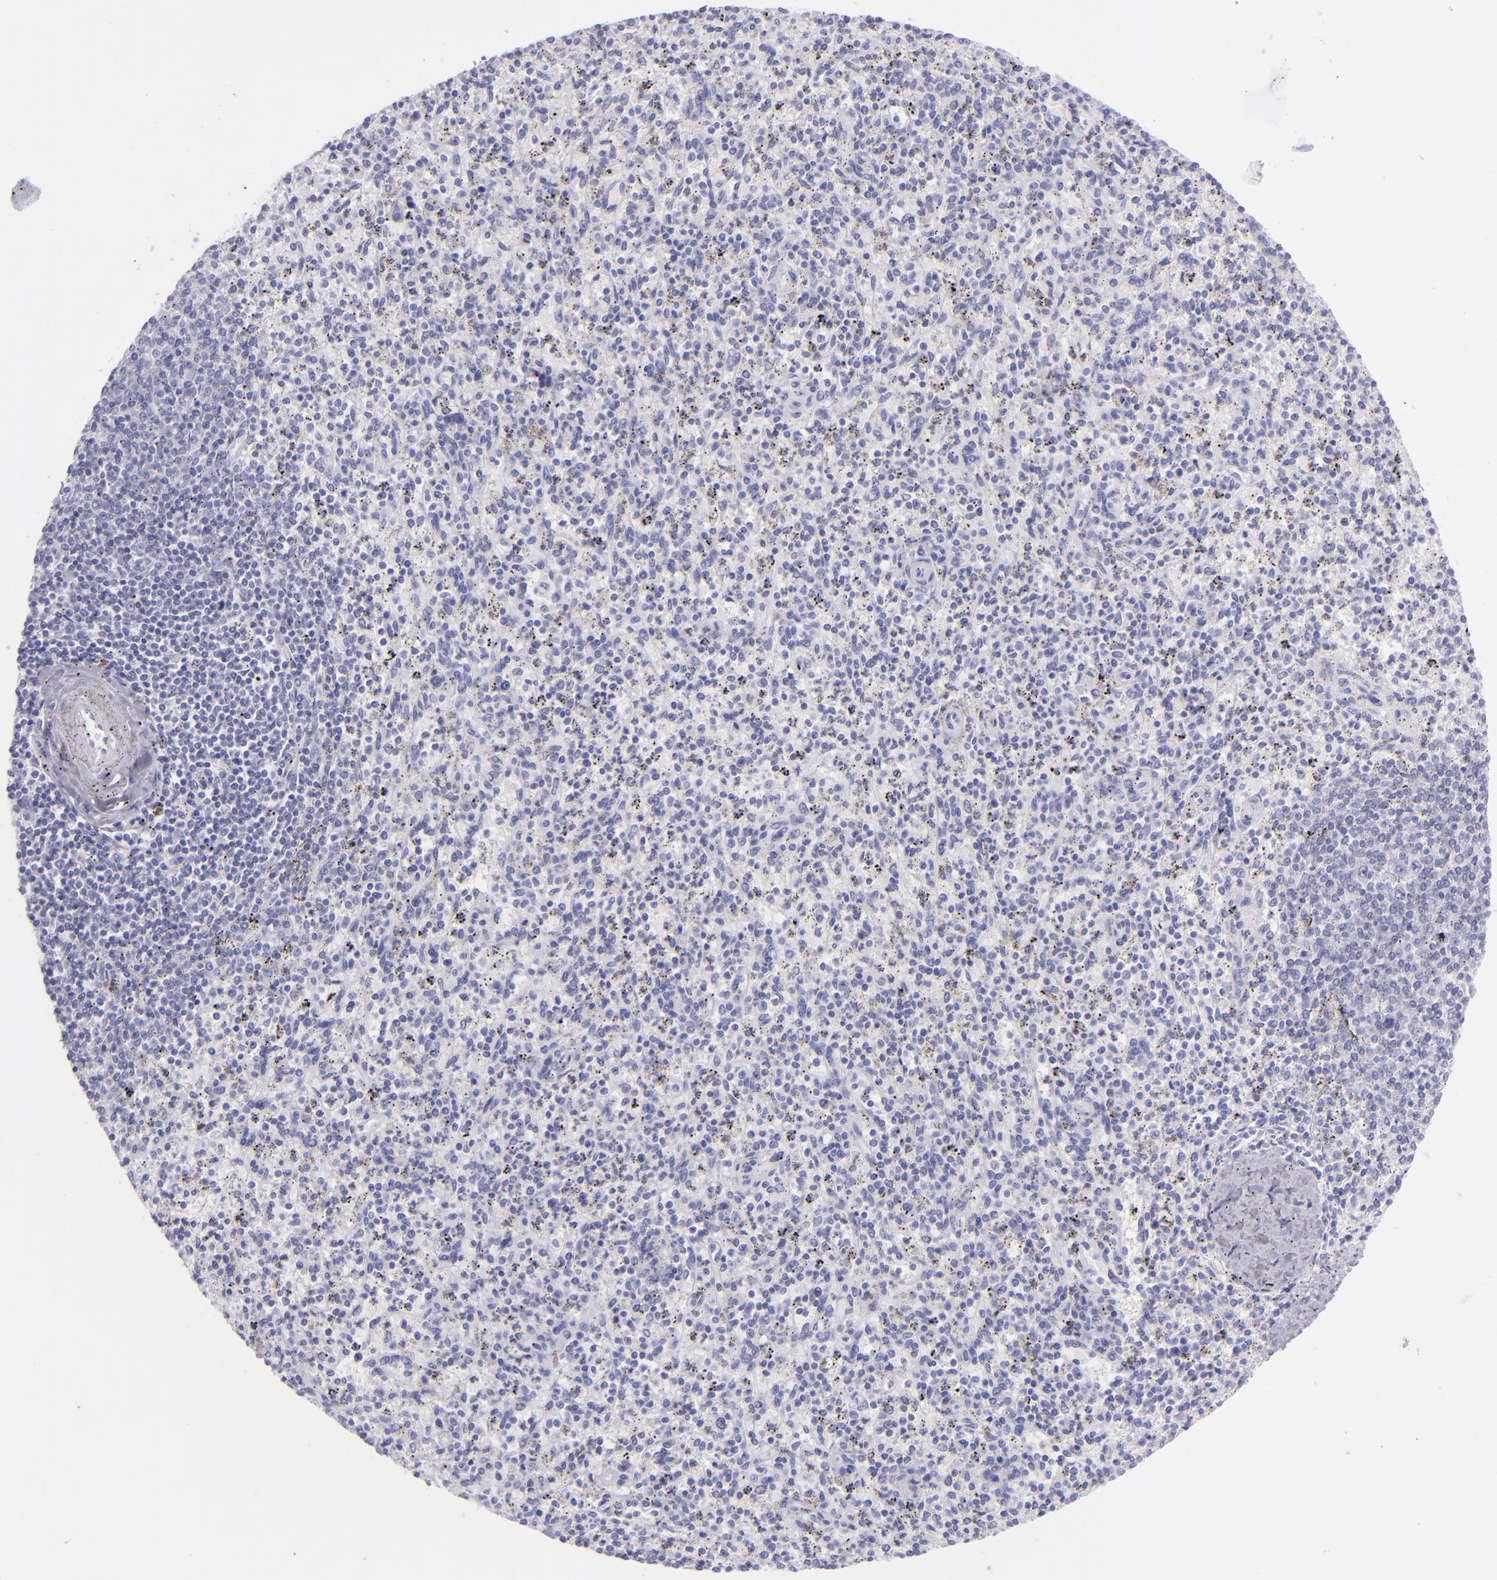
{"staining": {"intensity": "negative", "quantity": "none", "location": "none"}, "tissue": "spleen", "cell_type": "Cells in red pulp", "image_type": "normal", "snomed": [{"axis": "morphology", "description": "Normal tissue, NOS"}, {"axis": "topography", "description": "Spleen"}], "caption": "IHC image of normal spleen: spleen stained with DAB shows no significant protein staining in cells in red pulp.", "gene": "SFTPB", "patient": {"sex": "male", "age": 72}}